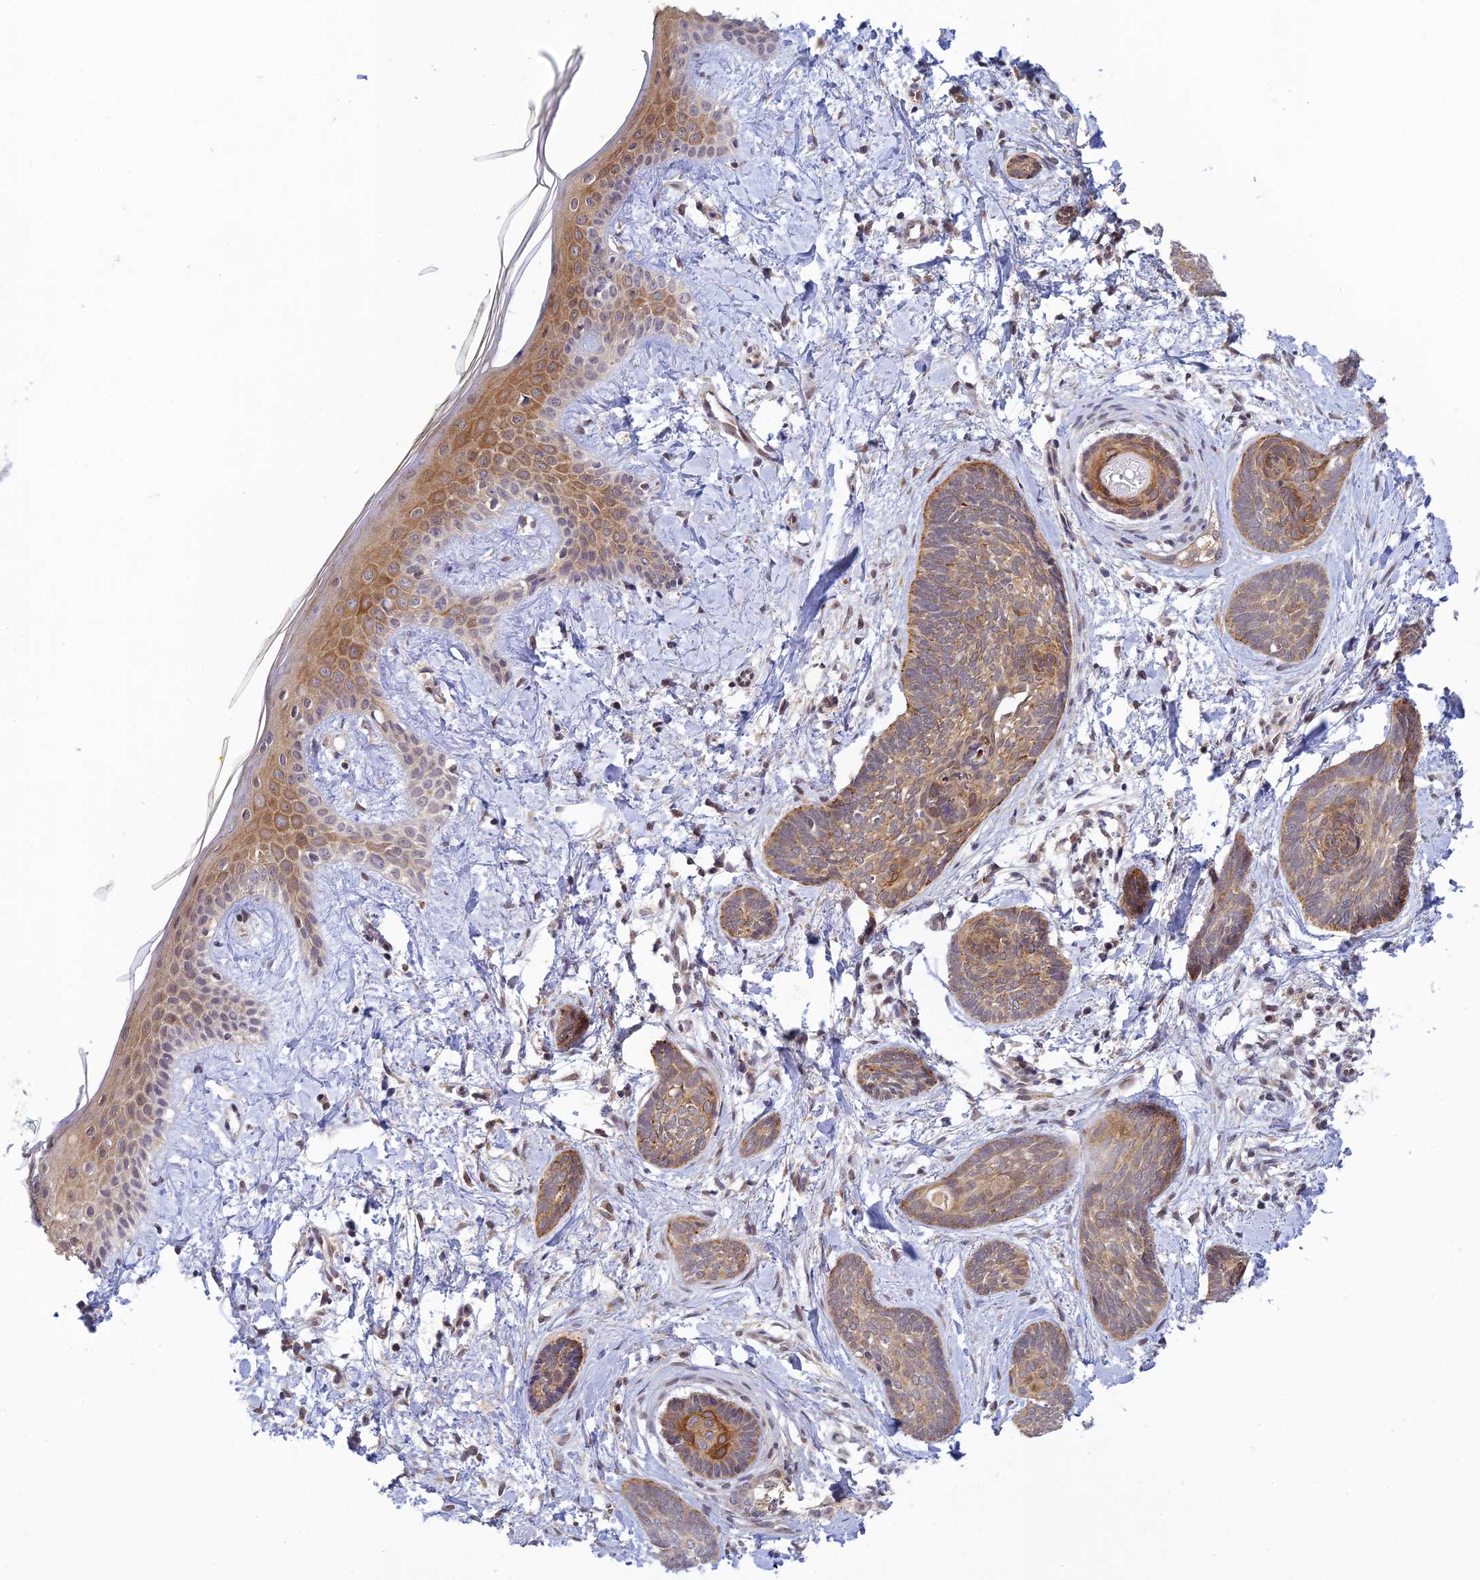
{"staining": {"intensity": "moderate", "quantity": ">75%", "location": "cytoplasmic/membranous"}, "tissue": "skin cancer", "cell_type": "Tumor cells", "image_type": "cancer", "snomed": [{"axis": "morphology", "description": "Basal cell carcinoma"}, {"axis": "topography", "description": "Skin"}], "caption": "Immunohistochemistry (IHC) image of skin cancer (basal cell carcinoma) stained for a protein (brown), which displays medium levels of moderate cytoplasmic/membranous staining in about >75% of tumor cells.", "gene": "SKIC8", "patient": {"sex": "female", "age": 81}}